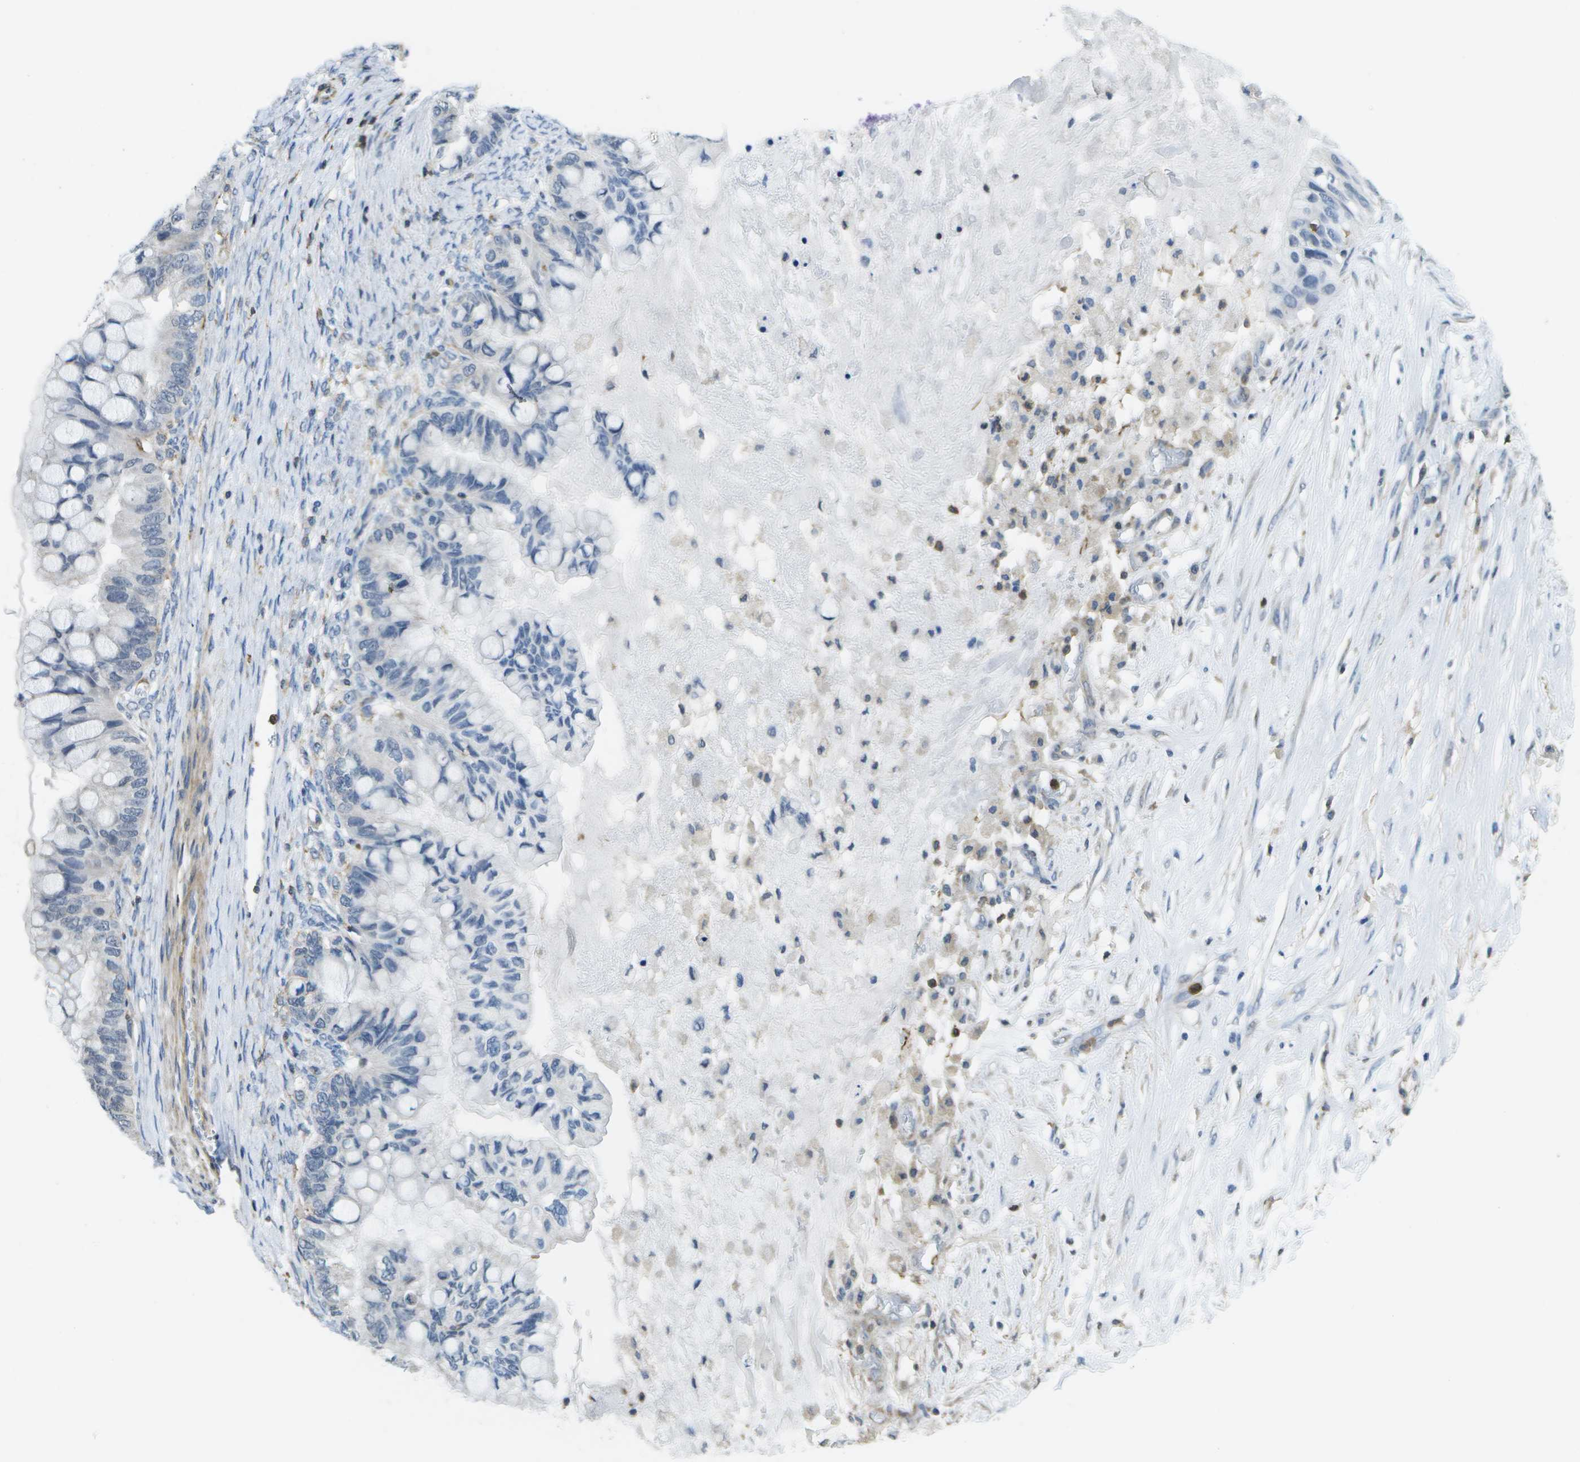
{"staining": {"intensity": "negative", "quantity": "none", "location": "none"}, "tissue": "ovarian cancer", "cell_type": "Tumor cells", "image_type": "cancer", "snomed": [{"axis": "morphology", "description": "Cystadenocarcinoma, mucinous, NOS"}, {"axis": "topography", "description": "Ovary"}], "caption": "Immunohistochemistry photomicrograph of neoplastic tissue: mucinous cystadenocarcinoma (ovarian) stained with DAB shows no significant protein positivity in tumor cells.", "gene": "RCSD1", "patient": {"sex": "female", "age": 80}}